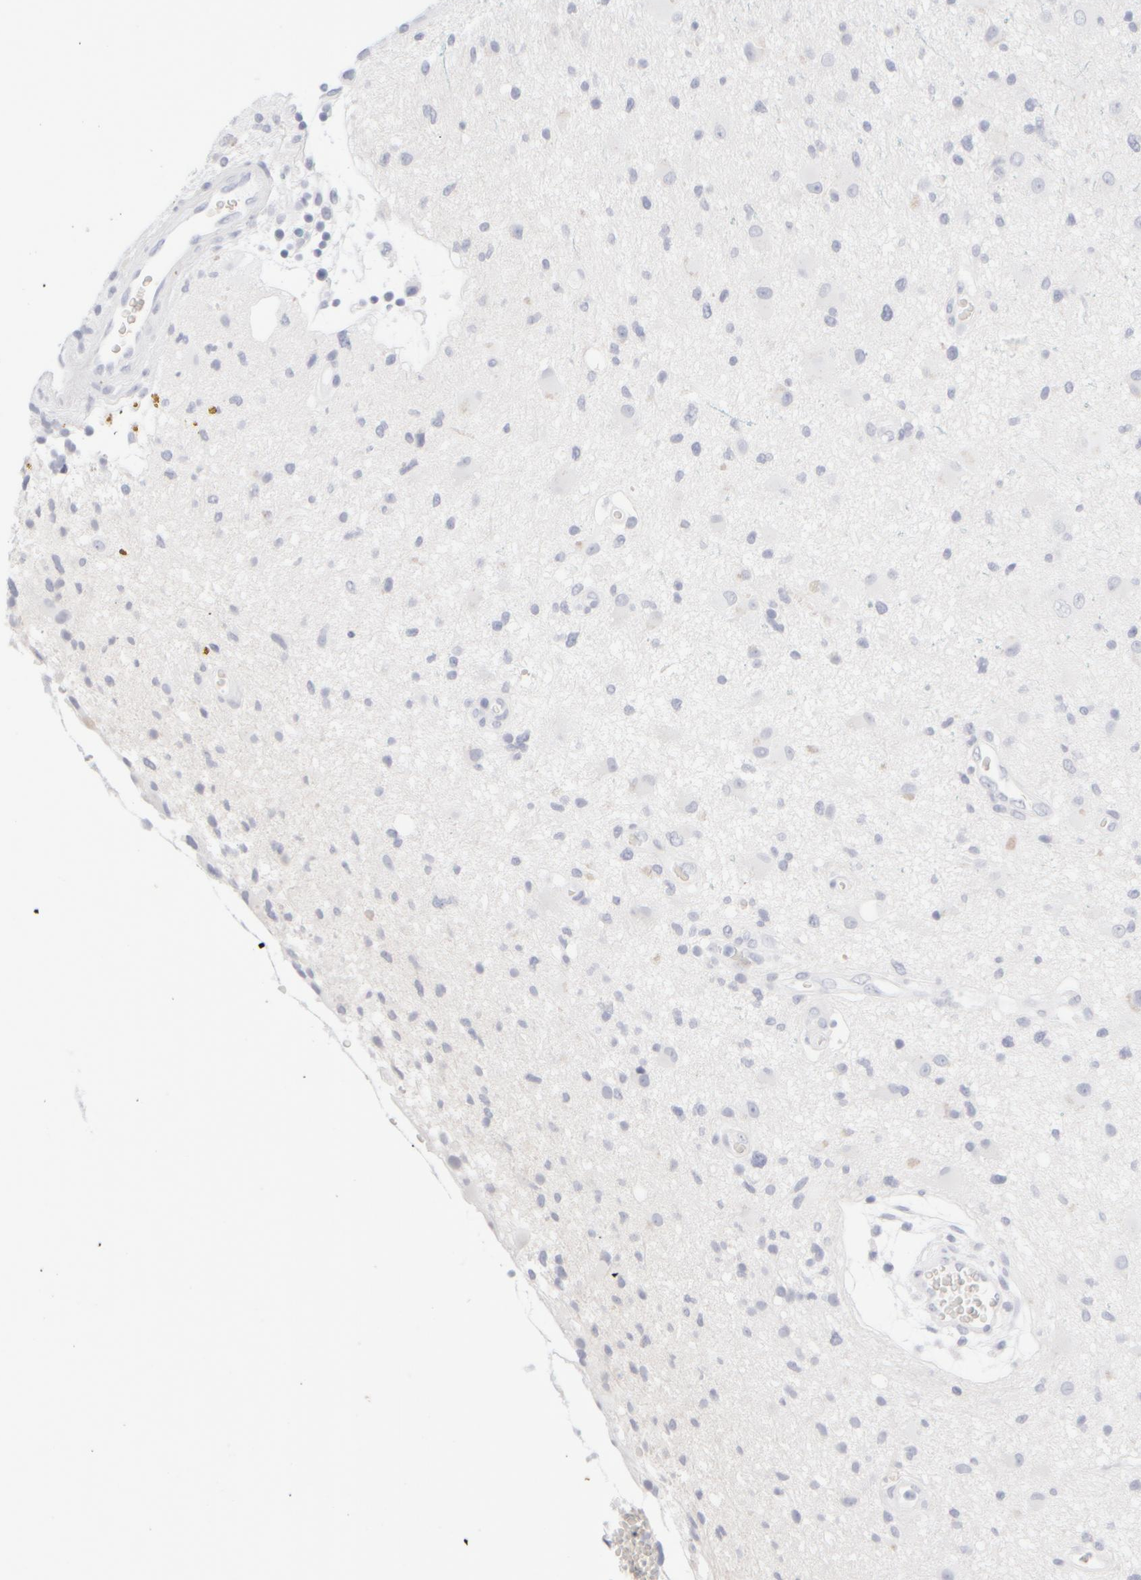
{"staining": {"intensity": "negative", "quantity": "none", "location": "none"}, "tissue": "glioma", "cell_type": "Tumor cells", "image_type": "cancer", "snomed": [{"axis": "morphology", "description": "Glioma, malignant, High grade"}, {"axis": "topography", "description": "Brain"}], "caption": "Immunohistochemistry of human glioma shows no positivity in tumor cells.", "gene": "KRT15", "patient": {"sex": "male", "age": 33}}